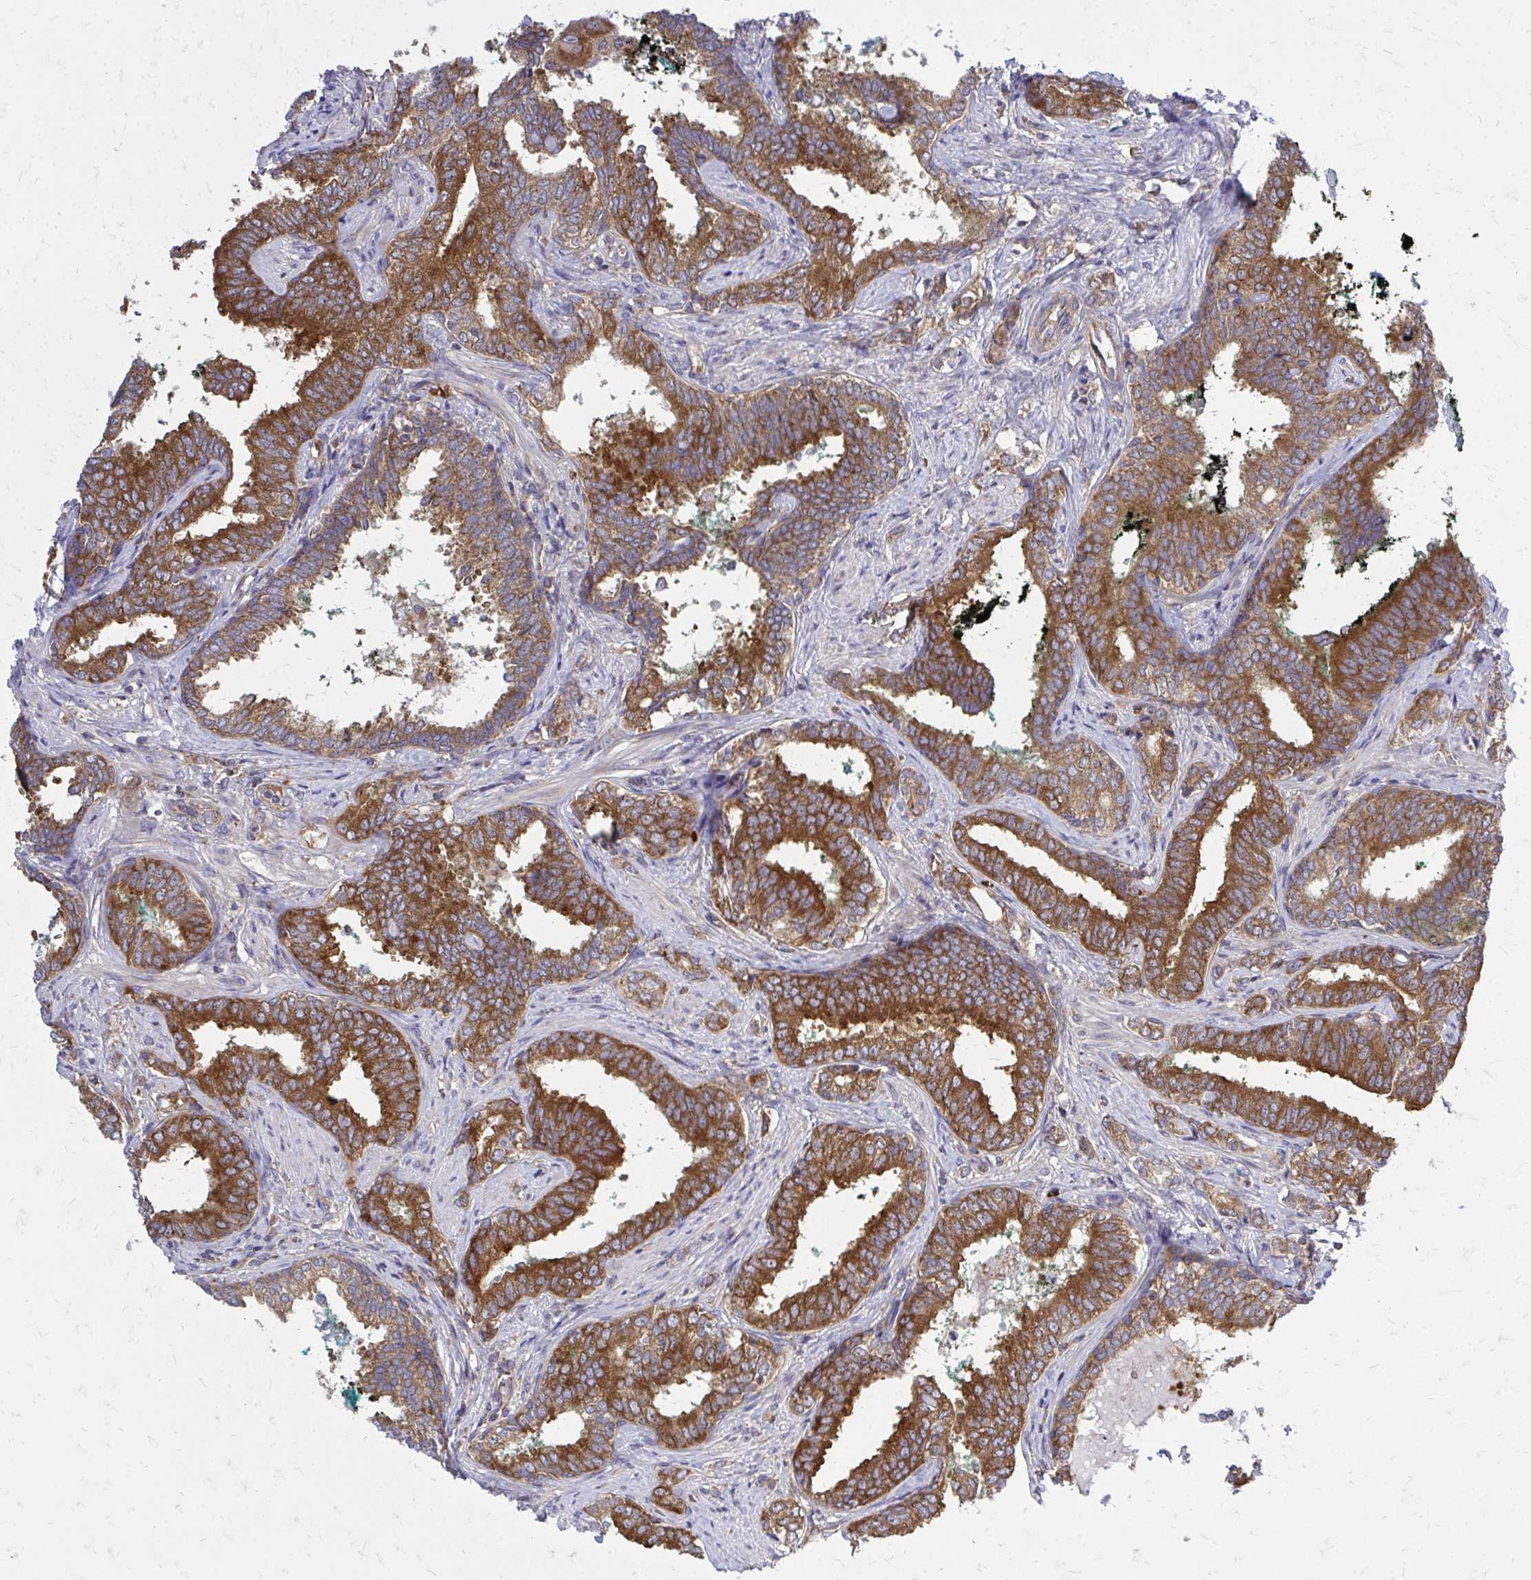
{"staining": {"intensity": "strong", "quantity": ">75%", "location": "cytoplasmic/membranous"}, "tissue": "prostate cancer", "cell_type": "Tumor cells", "image_type": "cancer", "snomed": [{"axis": "morphology", "description": "Adenocarcinoma, High grade"}, {"axis": "topography", "description": "Prostate"}], "caption": "Tumor cells demonstrate strong cytoplasmic/membranous staining in about >75% of cells in prostate cancer.", "gene": "PDK4", "patient": {"sex": "male", "age": 72}}